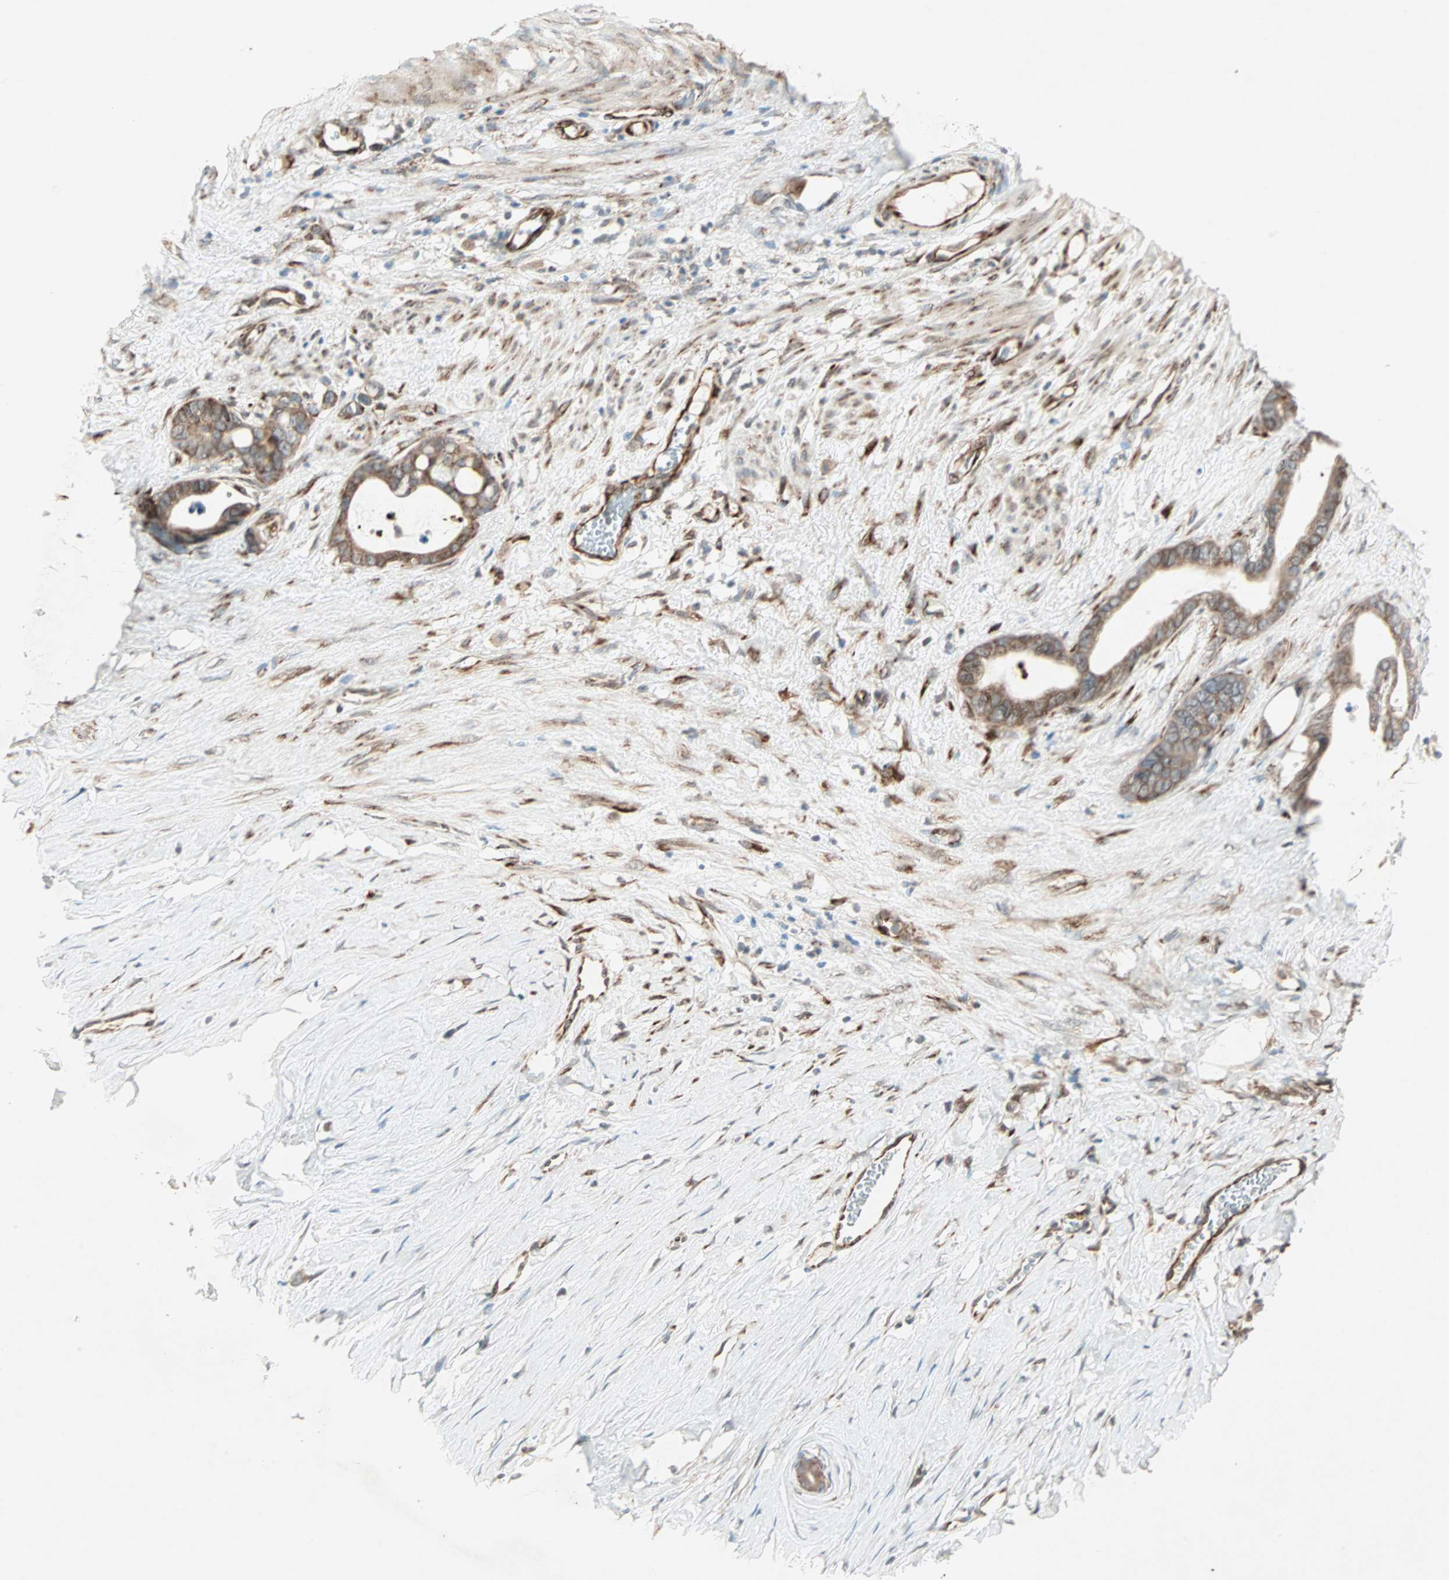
{"staining": {"intensity": "moderate", "quantity": ">75%", "location": "cytoplasmic/membranous"}, "tissue": "stomach cancer", "cell_type": "Tumor cells", "image_type": "cancer", "snomed": [{"axis": "morphology", "description": "Adenocarcinoma, NOS"}, {"axis": "topography", "description": "Stomach"}], "caption": "About >75% of tumor cells in adenocarcinoma (stomach) demonstrate moderate cytoplasmic/membranous protein positivity as visualized by brown immunohistochemical staining.", "gene": "ZNF37A", "patient": {"sex": "female", "age": 75}}